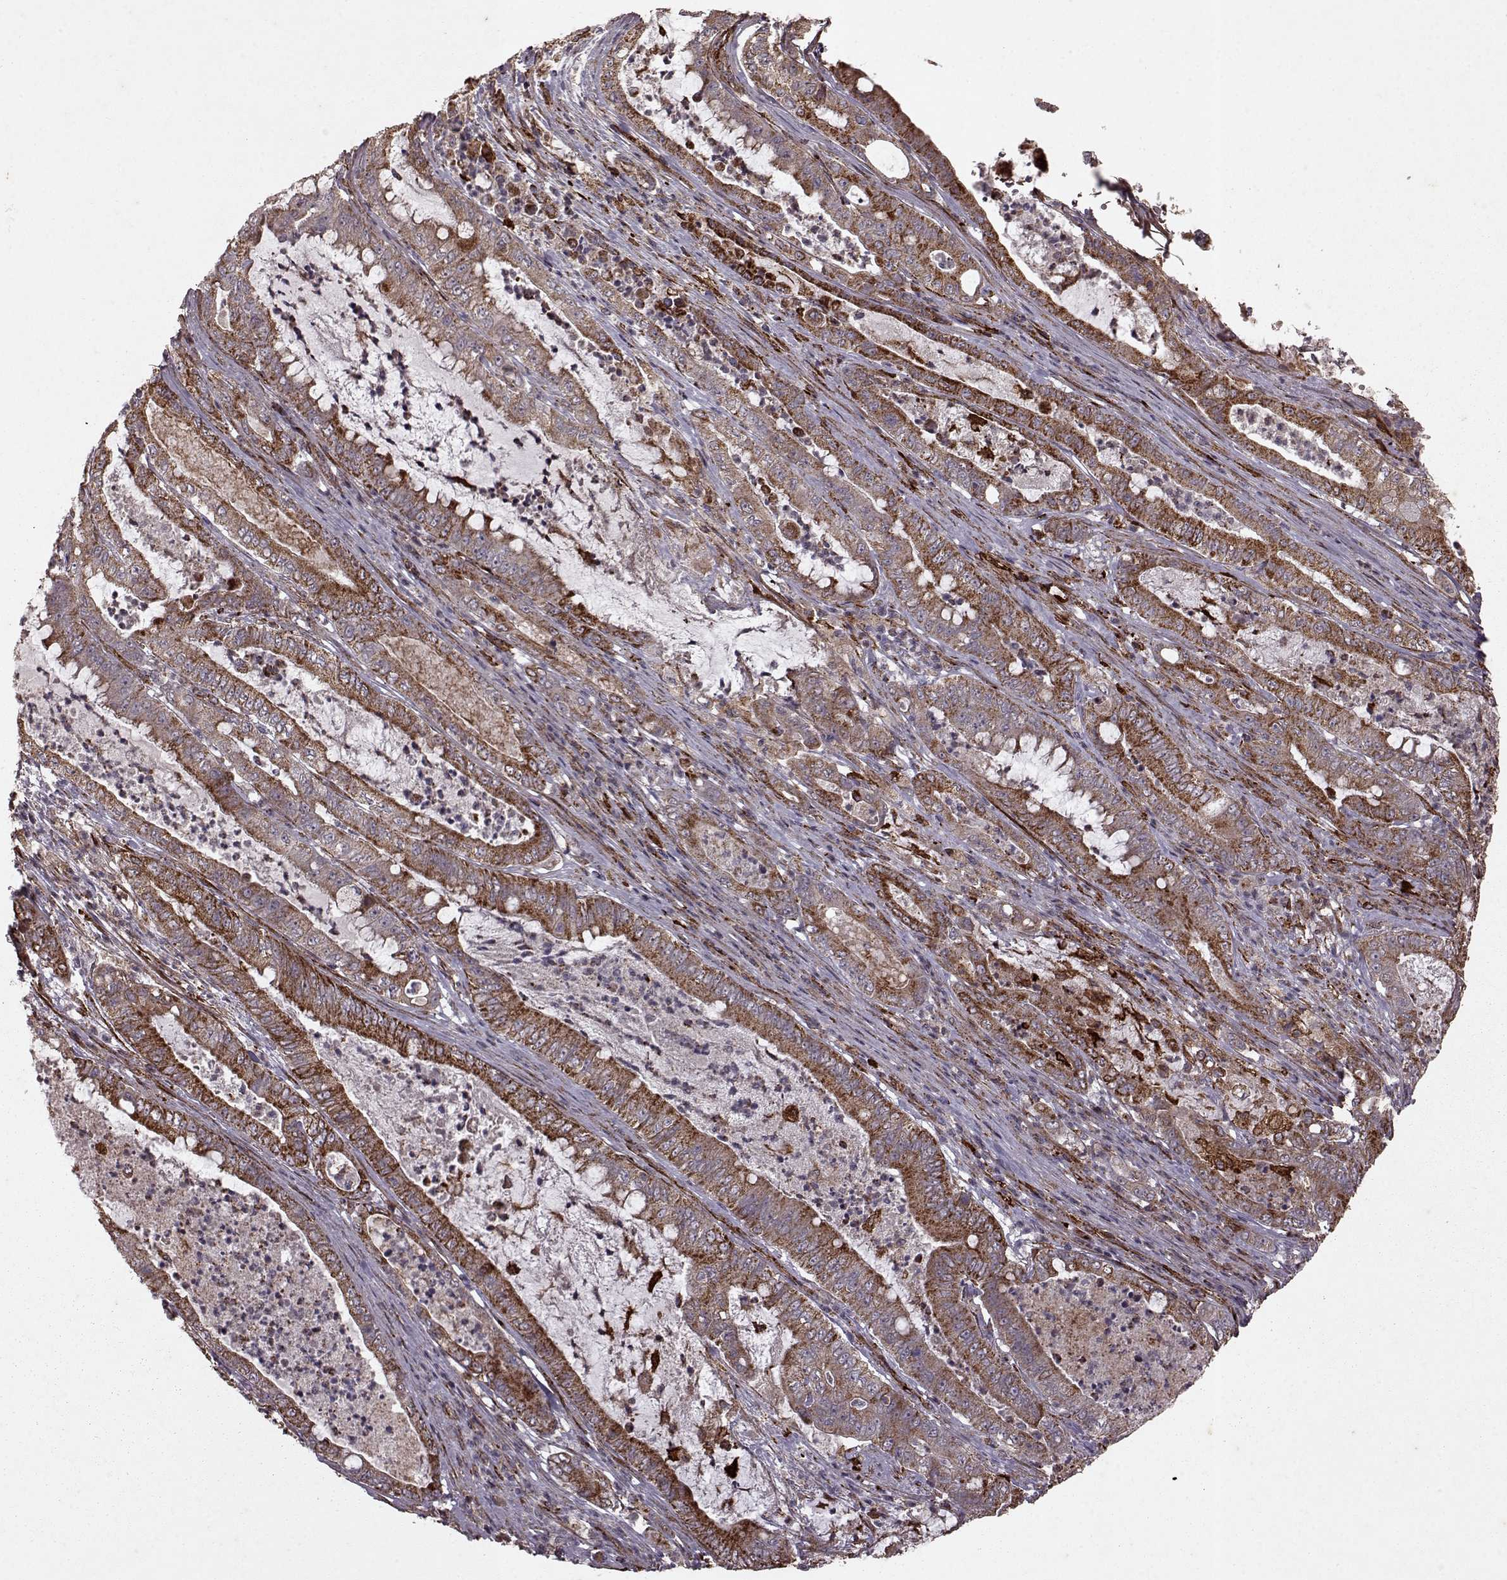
{"staining": {"intensity": "moderate", "quantity": ">75%", "location": "cytoplasmic/membranous"}, "tissue": "pancreatic cancer", "cell_type": "Tumor cells", "image_type": "cancer", "snomed": [{"axis": "morphology", "description": "Adenocarcinoma, NOS"}, {"axis": "topography", "description": "Pancreas"}], "caption": "Tumor cells reveal medium levels of moderate cytoplasmic/membranous expression in approximately >75% of cells in pancreatic cancer.", "gene": "FXN", "patient": {"sex": "male", "age": 71}}